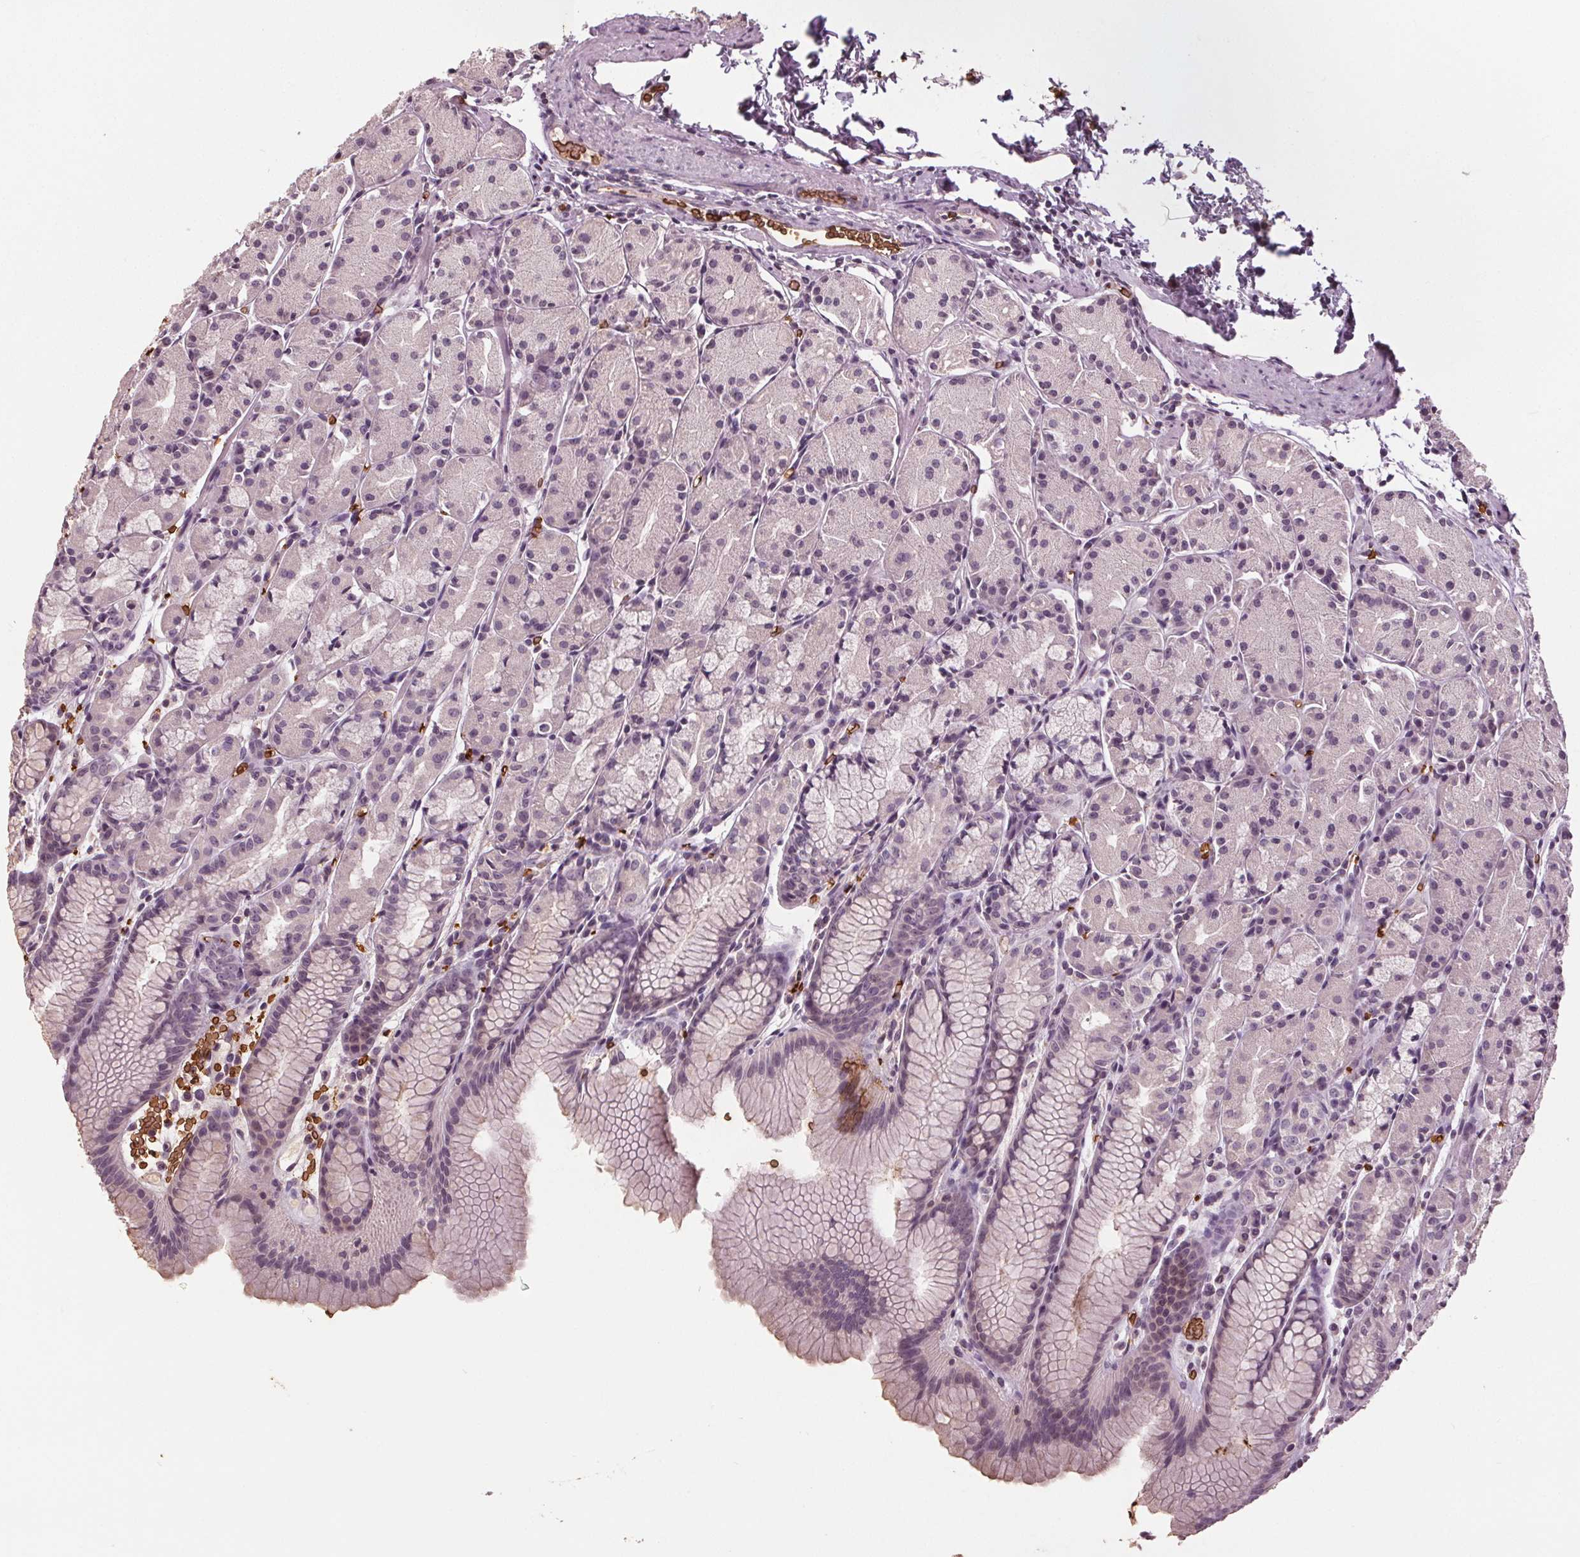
{"staining": {"intensity": "negative", "quantity": "none", "location": "none"}, "tissue": "stomach", "cell_type": "Glandular cells", "image_type": "normal", "snomed": [{"axis": "morphology", "description": "Normal tissue, NOS"}, {"axis": "topography", "description": "Stomach, upper"}], "caption": "DAB (3,3'-diaminobenzidine) immunohistochemical staining of normal human stomach demonstrates no significant staining in glandular cells.", "gene": "SLC4A1", "patient": {"sex": "male", "age": 47}}